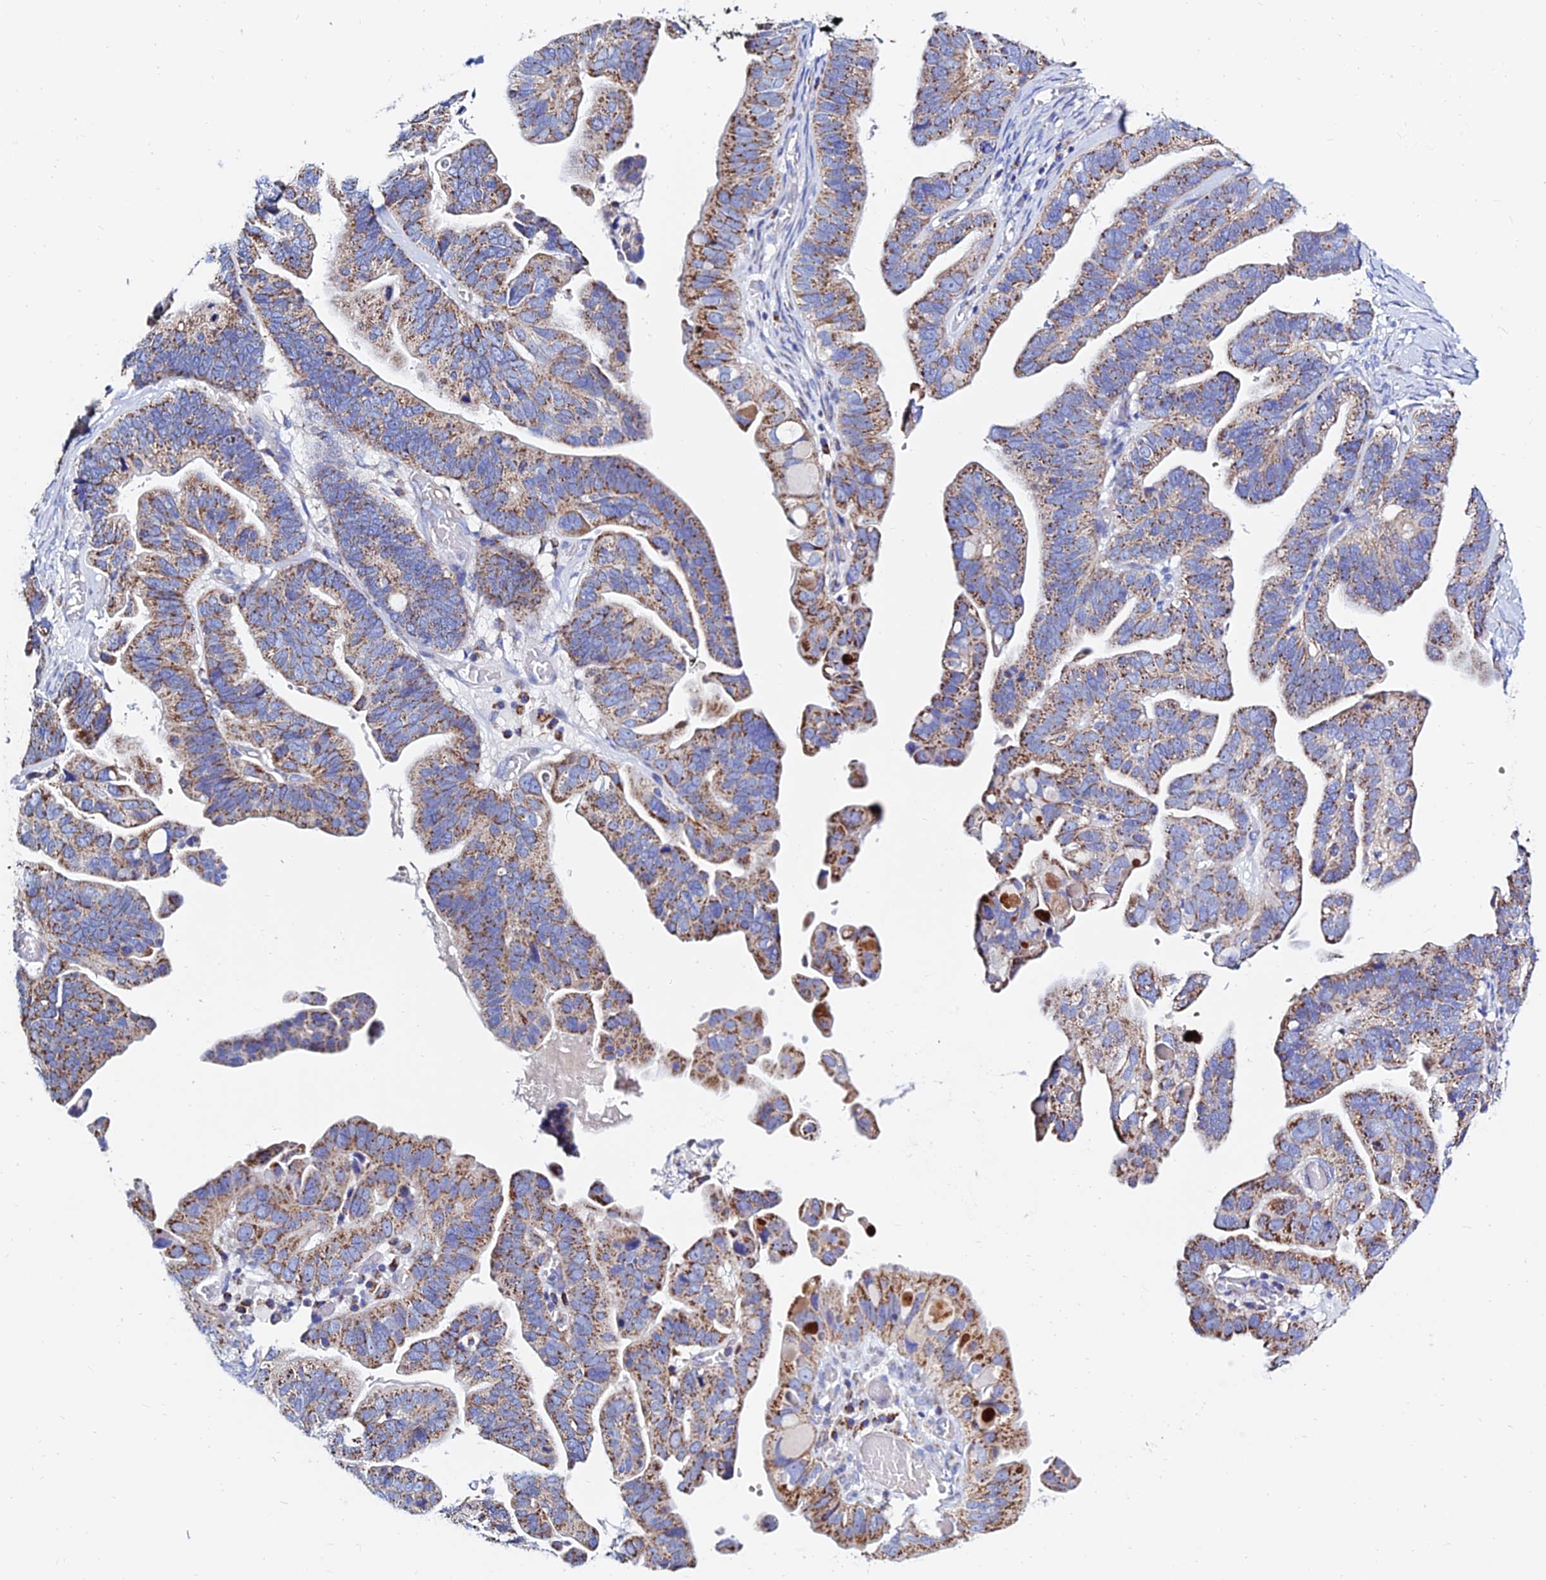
{"staining": {"intensity": "moderate", "quantity": ">75%", "location": "cytoplasmic/membranous"}, "tissue": "ovarian cancer", "cell_type": "Tumor cells", "image_type": "cancer", "snomed": [{"axis": "morphology", "description": "Cystadenocarcinoma, serous, NOS"}, {"axis": "topography", "description": "Ovary"}], "caption": "Immunohistochemistry (IHC) (DAB (3,3'-diaminobenzidine)) staining of serous cystadenocarcinoma (ovarian) displays moderate cytoplasmic/membranous protein expression in approximately >75% of tumor cells.", "gene": "MGST1", "patient": {"sex": "female", "age": 56}}